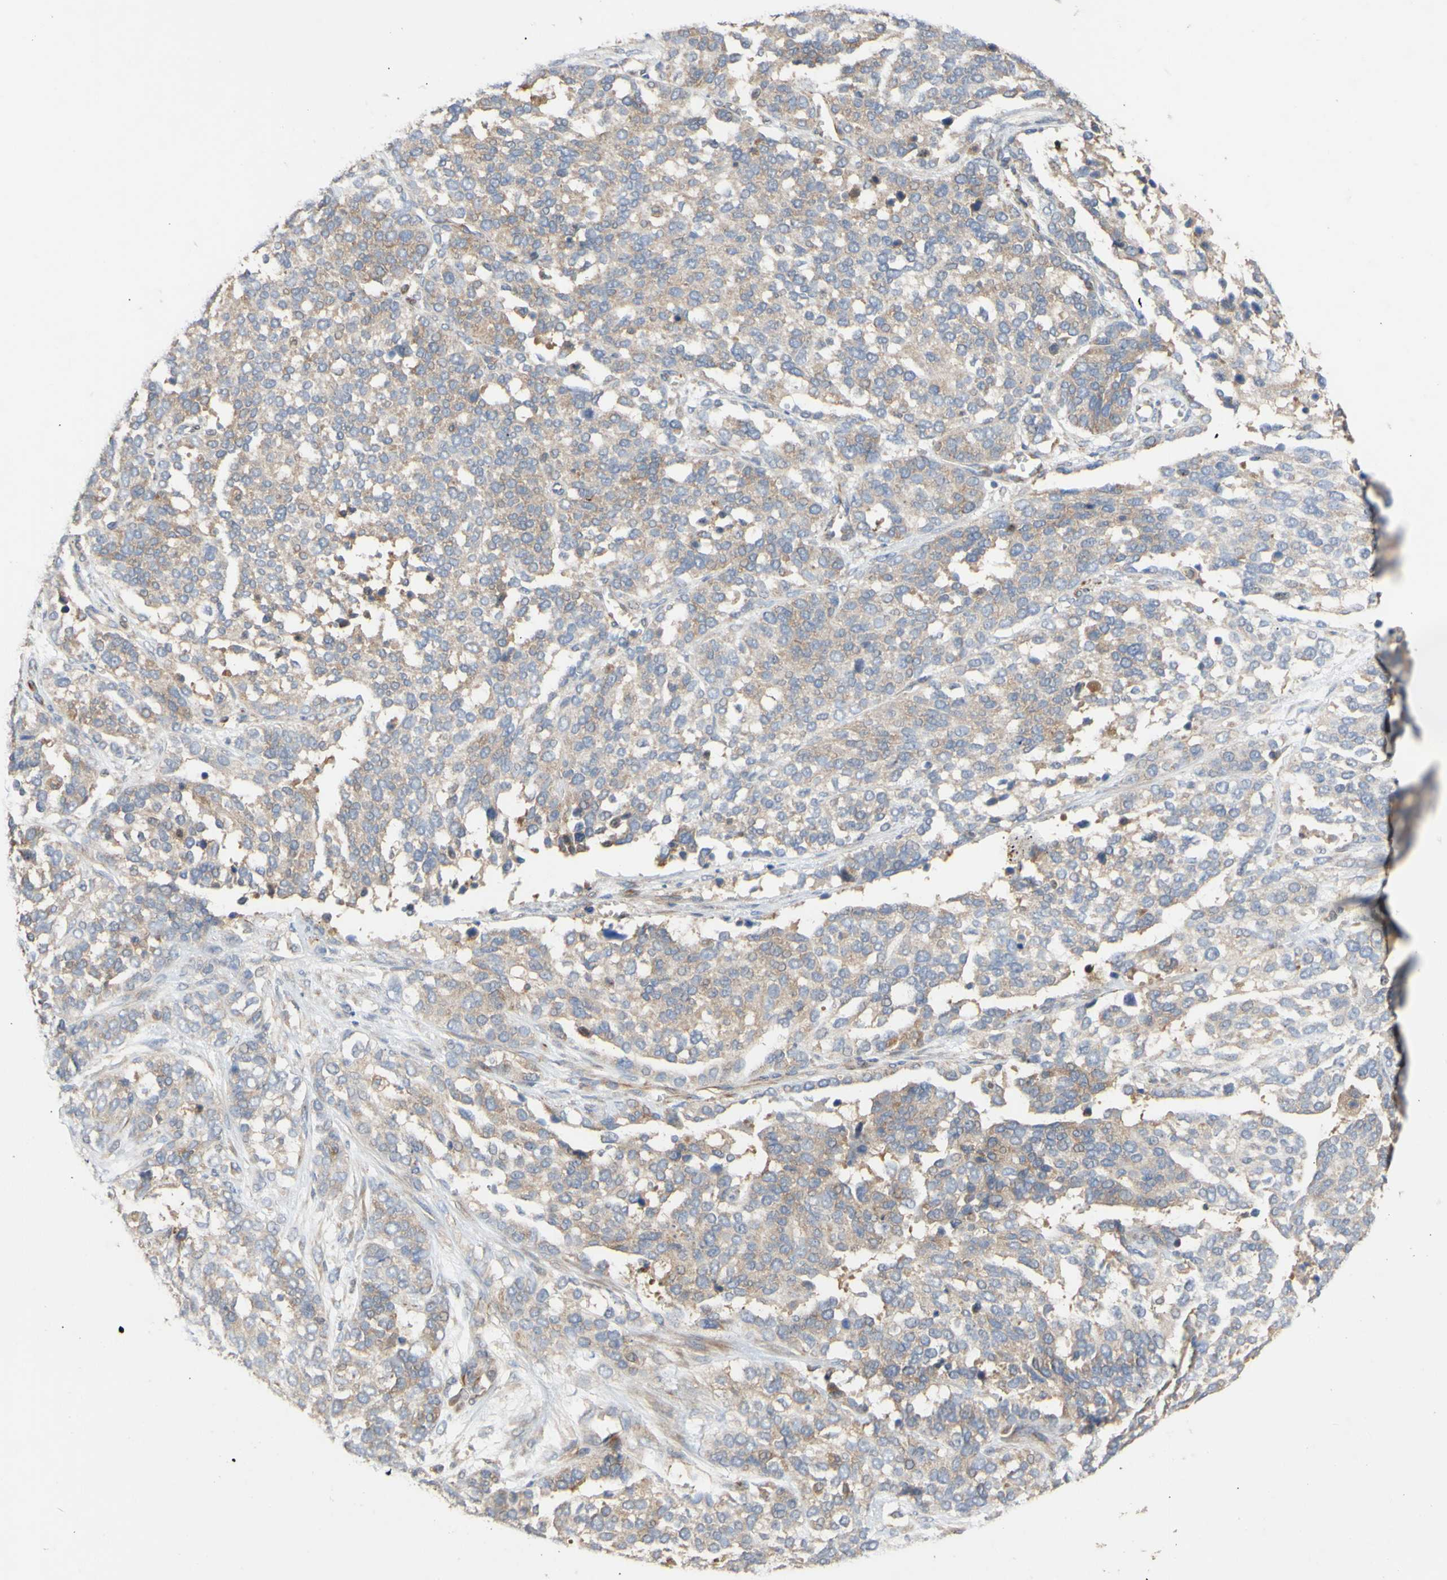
{"staining": {"intensity": "moderate", "quantity": "25%-75%", "location": "cytoplasmic/membranous"}, "tissue": "ovarian cancer", "cell_type": "Tumor cells", "image_type": "cancer", "snomed": [{"axis": "morphology", "description": "Cystadenocarcinoma, serous, NOS"}, {"axis": "topography", "description": "Ovary"}], "caption": "Tumor cells reveal medium levels of moderate cytoplasmic/membranous positivity in about 25%-75% of cells in ovarian cancer (serous cystadenocarcinoma).", "gene": "EIF2S3", "patient": {"sex": "female", "age": 44}}